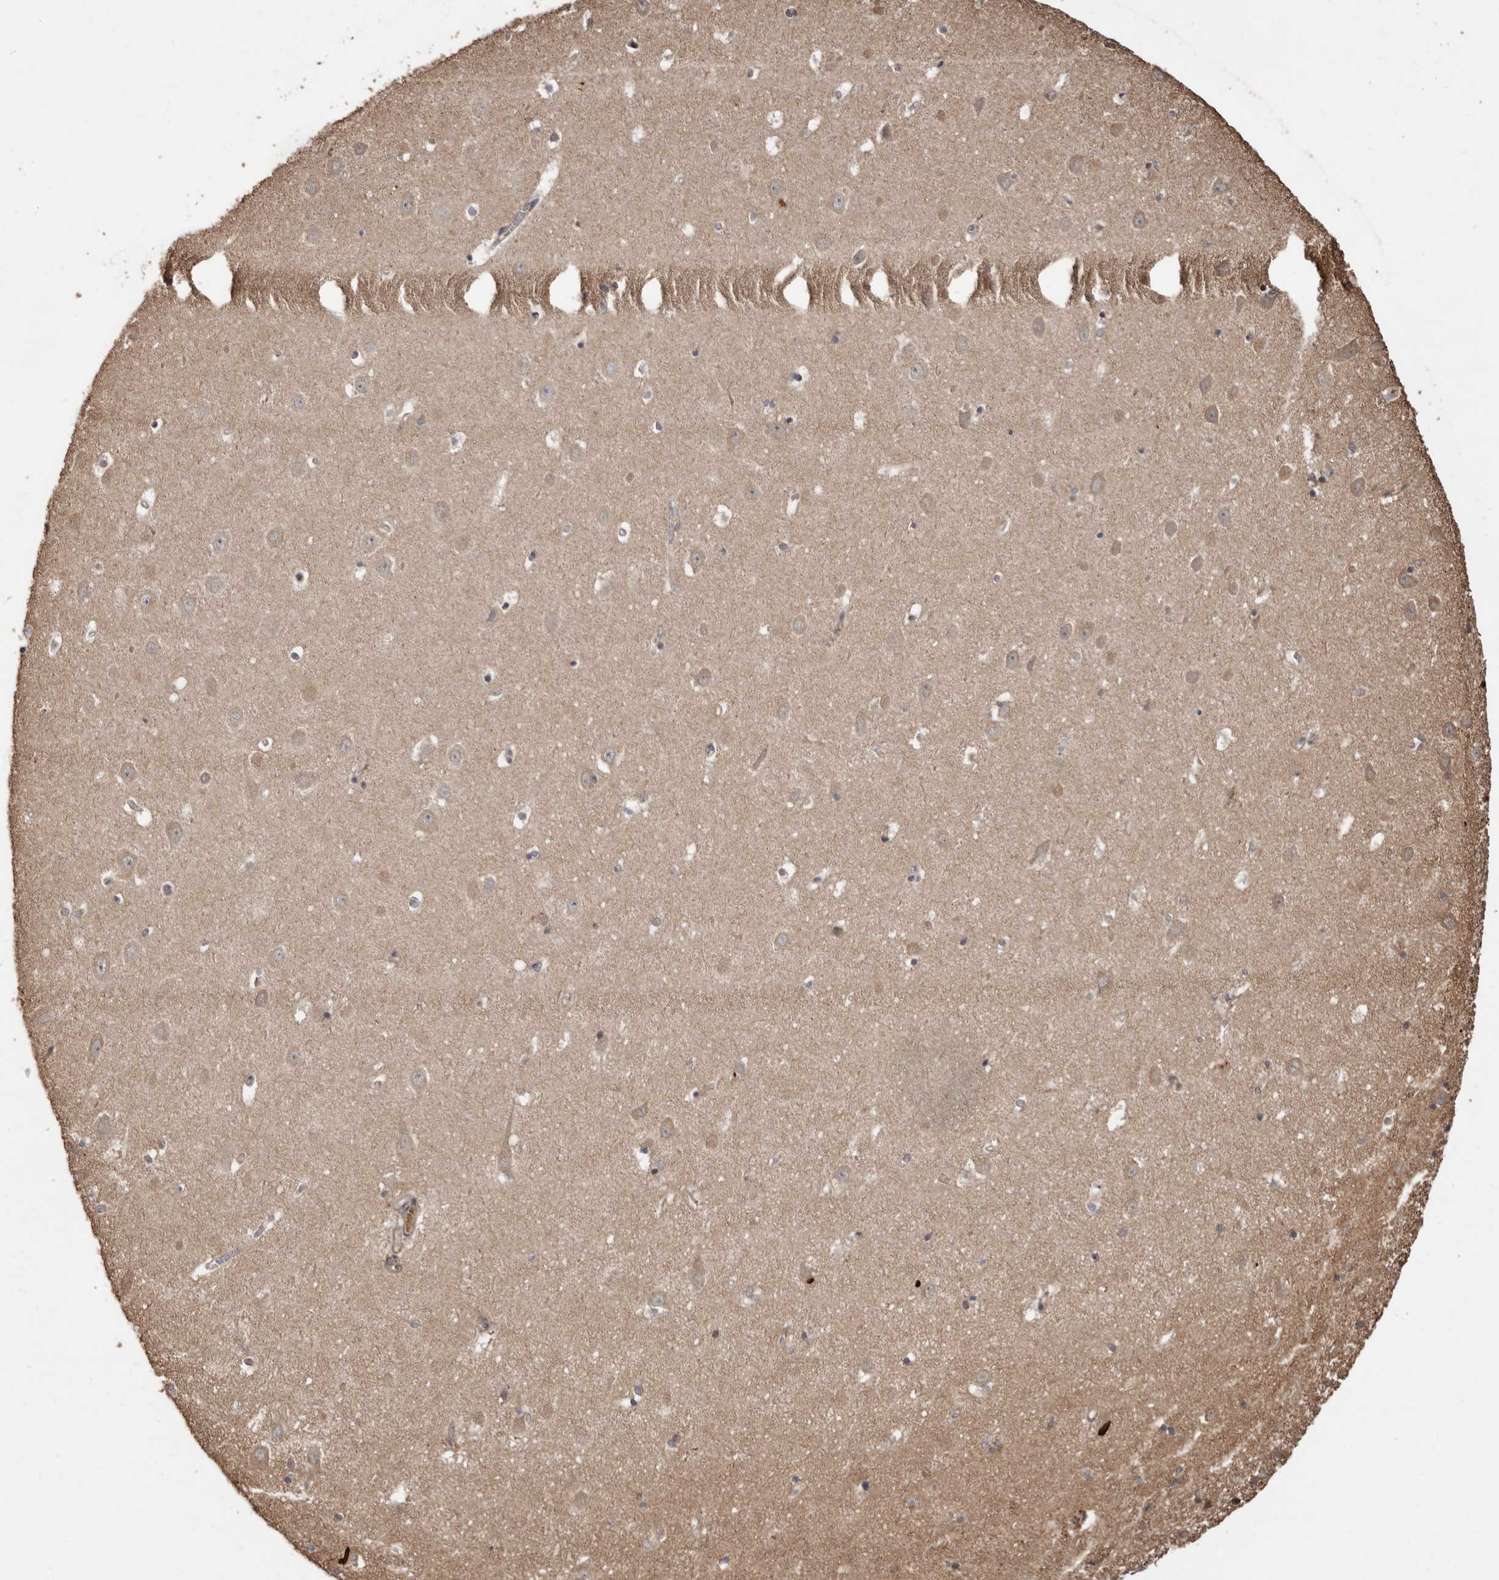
{"staining": {"intensity": "weak", "quantity": "<25%", "location": "cytoplasmic/membranous"}, "tissue": "hippocampus", "cell_type": "Glial cells", "image_type": "normal", "snomed": [{"axis": "morphology", "description": "Normal tissue, NOS"}, {"axis": "topography", "description": "Hippocampus"}], "caption": "Immunohistochemical staining of normal hippocampus displays no significant expression in glial cells. (IHC, brightfield microscopy, high magnification).", "gene": "GSK3A", "patient": {"sex": "female", "age": 64}}